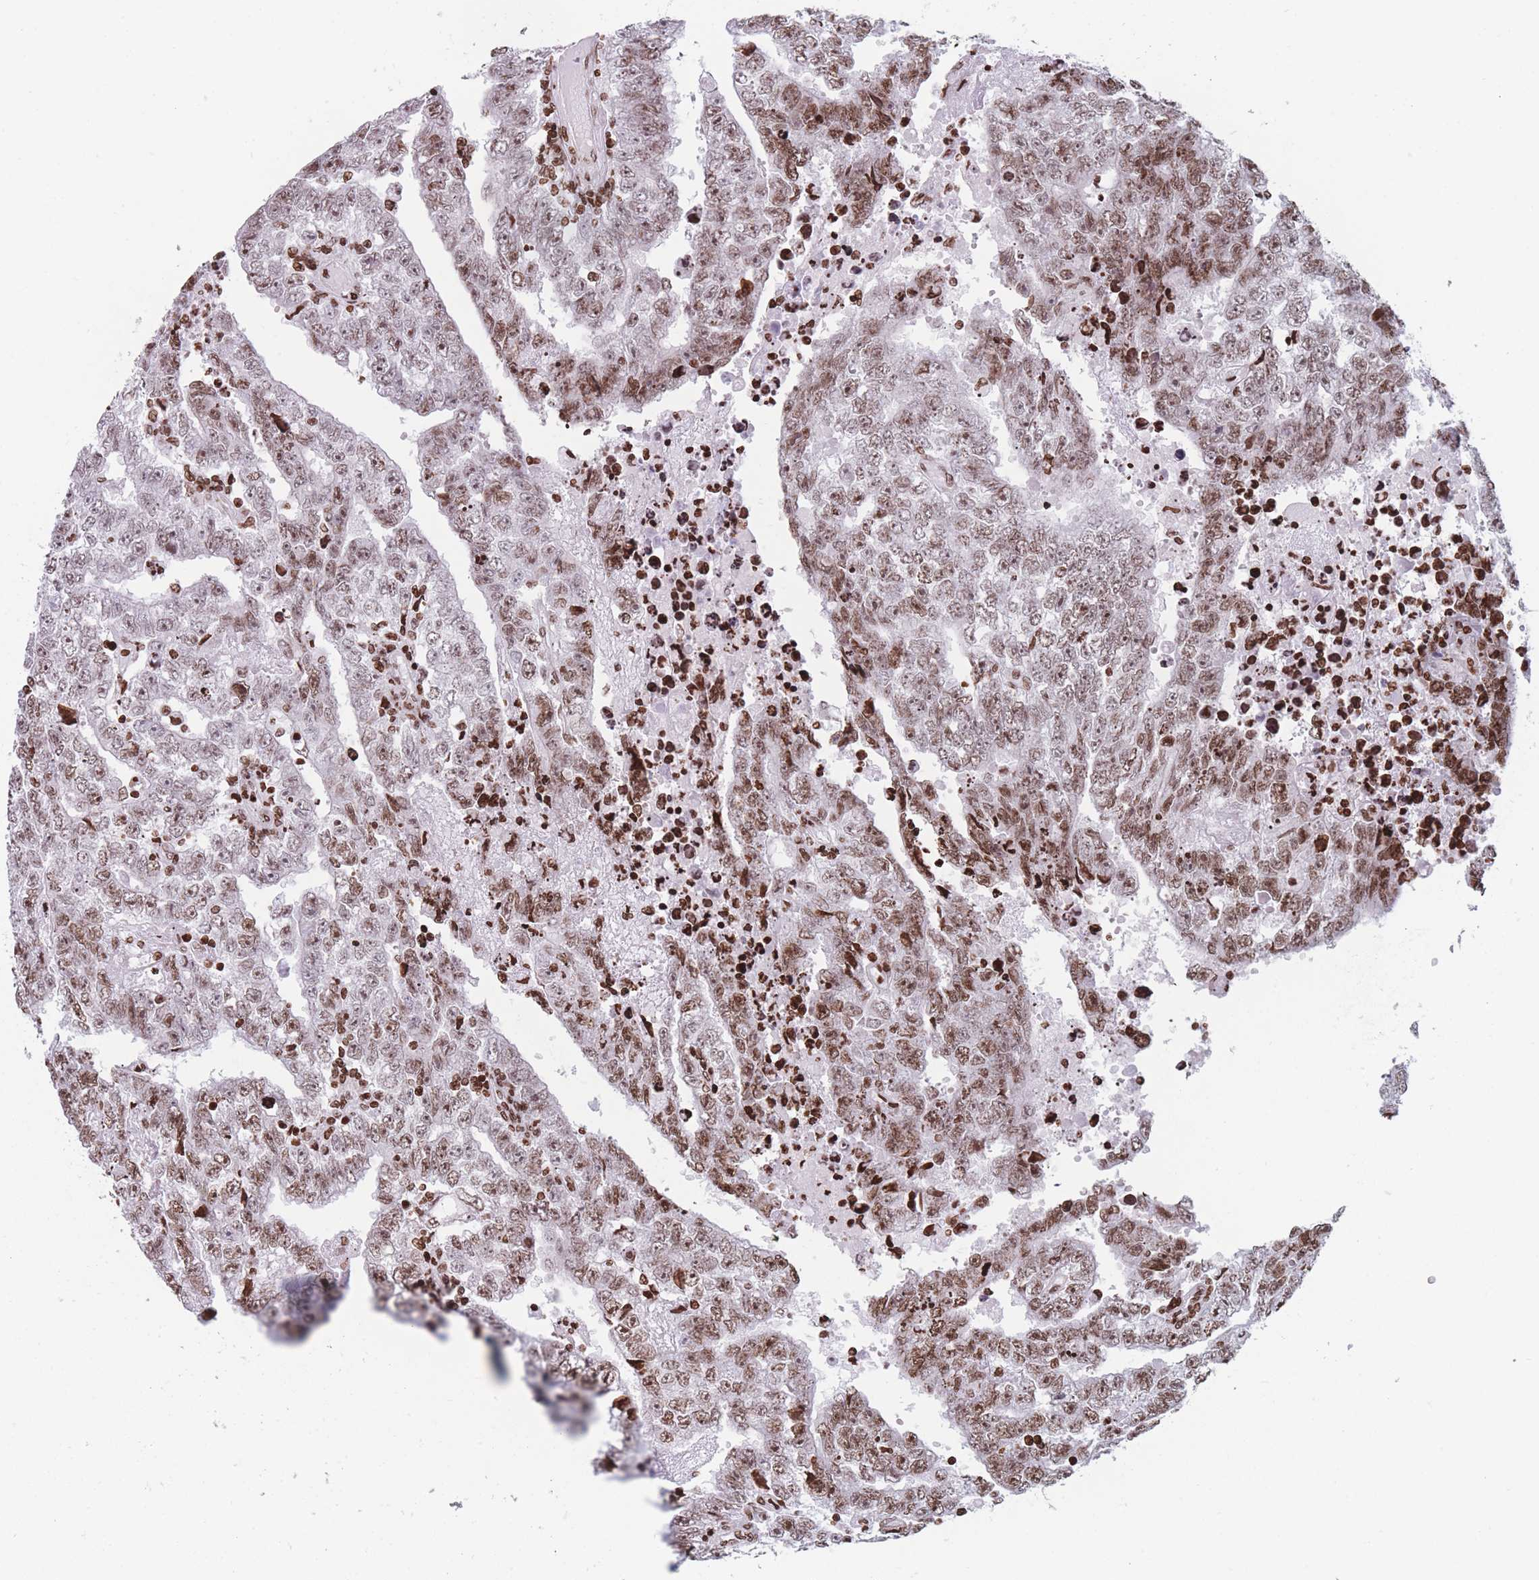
{"staining": {"intensity": "moderate", "quantity": ">75%", "location": "nuclear"}, "tissue": "testis cancer", "cell_type": "Tumor cells", "image_type": "cancer", "snomed": [{"axis": "morphology", "description": "Carcinoma, Embryonal, NOS"}, {"axis": "topography", "description": "Testis"}], "caption": "Testis cancer (embryonal carcinoma) tissue shows moderate nuclear positivity in approximately >75% of tumor cells, visualized by immunohistochemistry.", "gene": "AK9", "patient": {"sex": "male", "age": 25}}